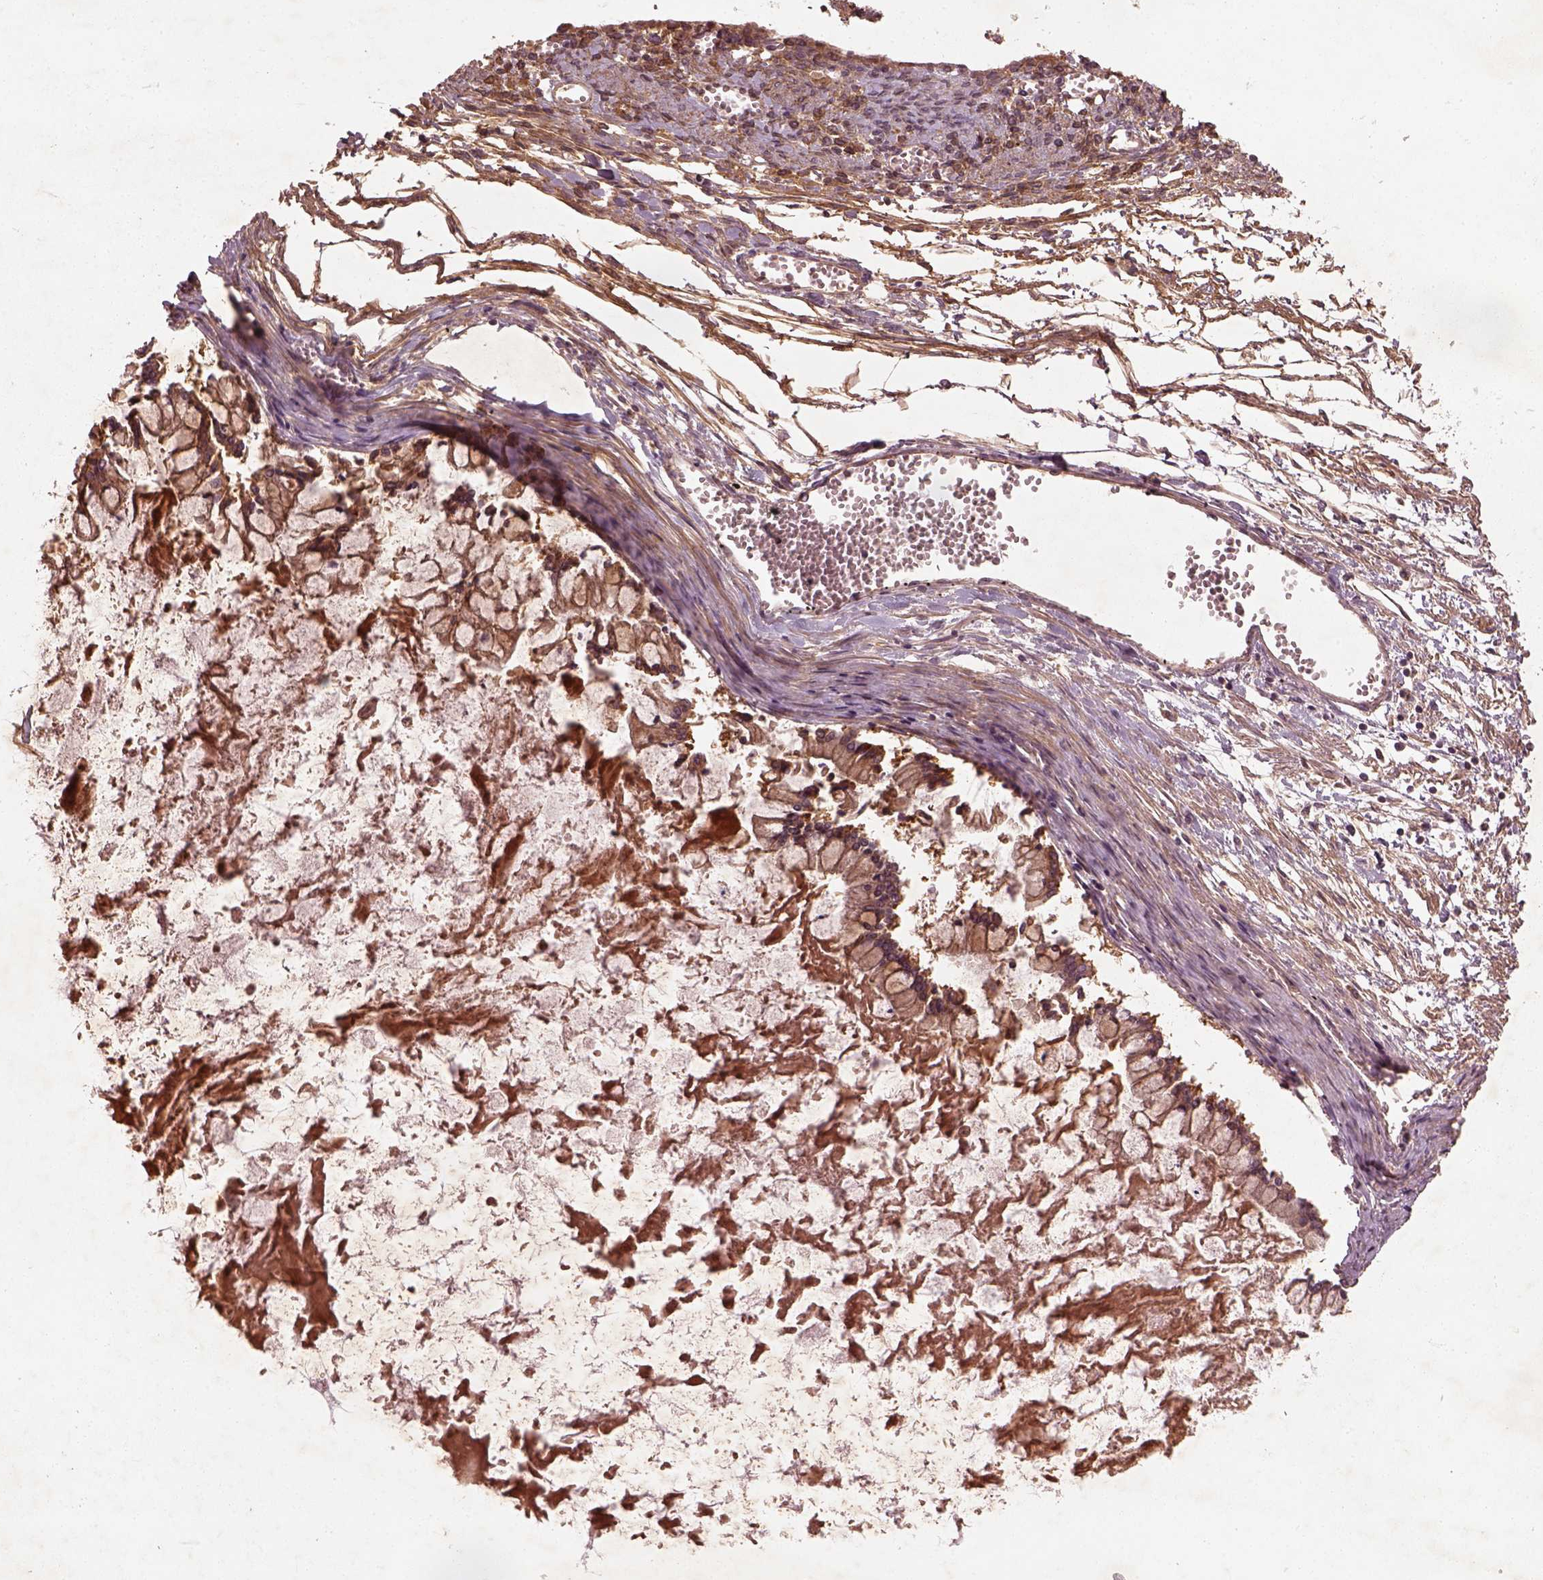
{"staining": {"intensity": "moderate", "quantity": ">75%", "location": "cytoplasmic/membranous"}, "tissue": "ovarian cancer", "cell_type": "Tumor cells", "image_type": "cancer", "snomed": [{"axis": "morphology", "description": "Cystadenocarcinoma, mucinous, NOS"}, {"axis": "topography", "description": "Ovary"}], "caption": "Protein analysis of ovarian mucinous cystadenocarcinoma tissue exhibits moderate cytoplasmic/membranous staining in about >75% of tumor cells.", "gene": "FAM234A", "patient": {"sex": "female", "age": 67}}